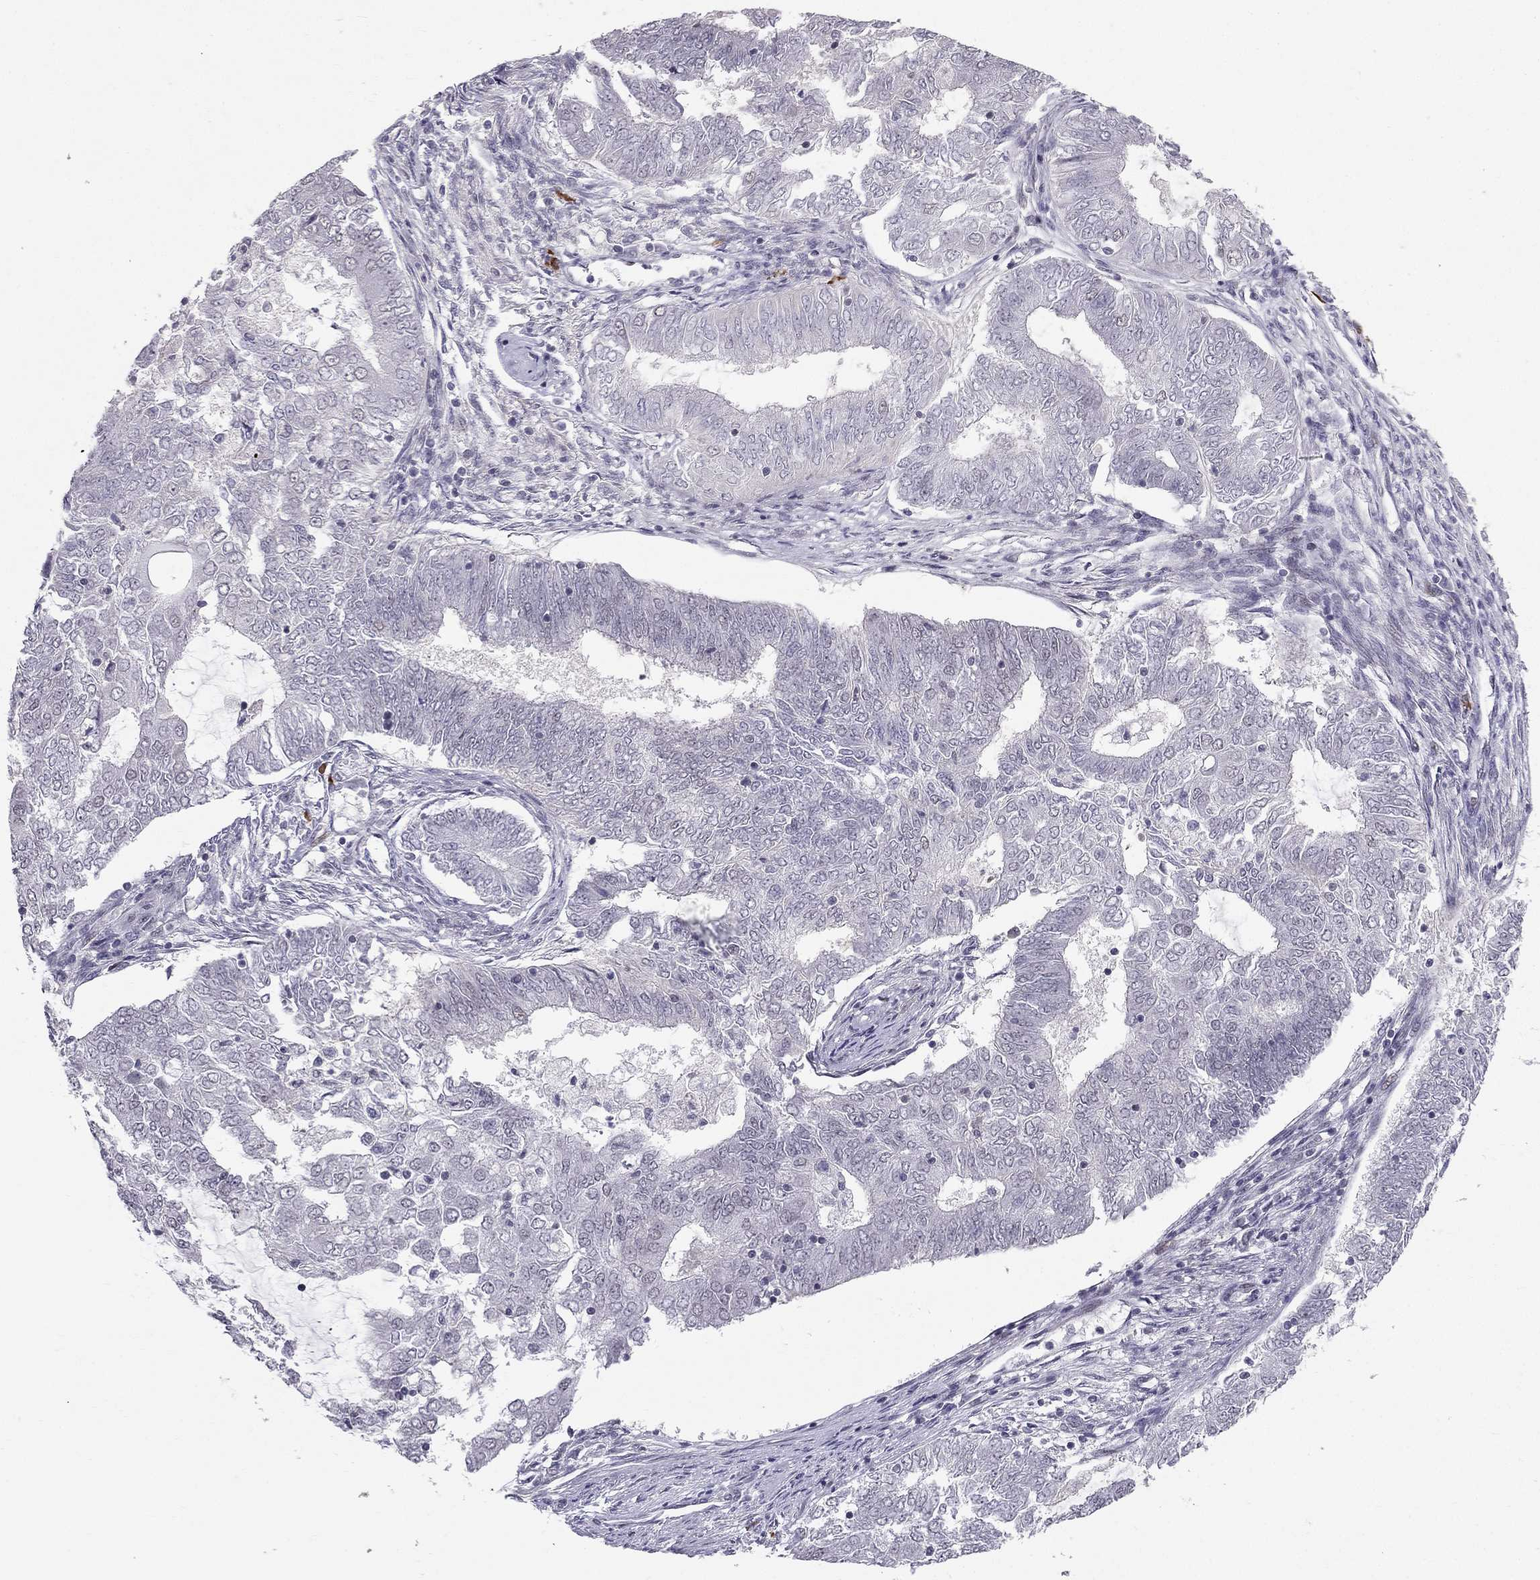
{"staining": {"intensity": "negative", "quantity": "none", "location": "none"}, "tissue": "endometrial cancer", "cell_type": "Tumor cells", "image_type": "cancer", "snomed": [{"axis": "morphology", "description": "Adenocarcinoma, NOS"}, {"axis": "topography", "description": "Endometrium"}], "caption": "Photomicrograph shows no significant protein expression in tumor cells of endometrial cancer.", "gene": "RPRD2", "patient": {"sex": "female", "age": 62}}